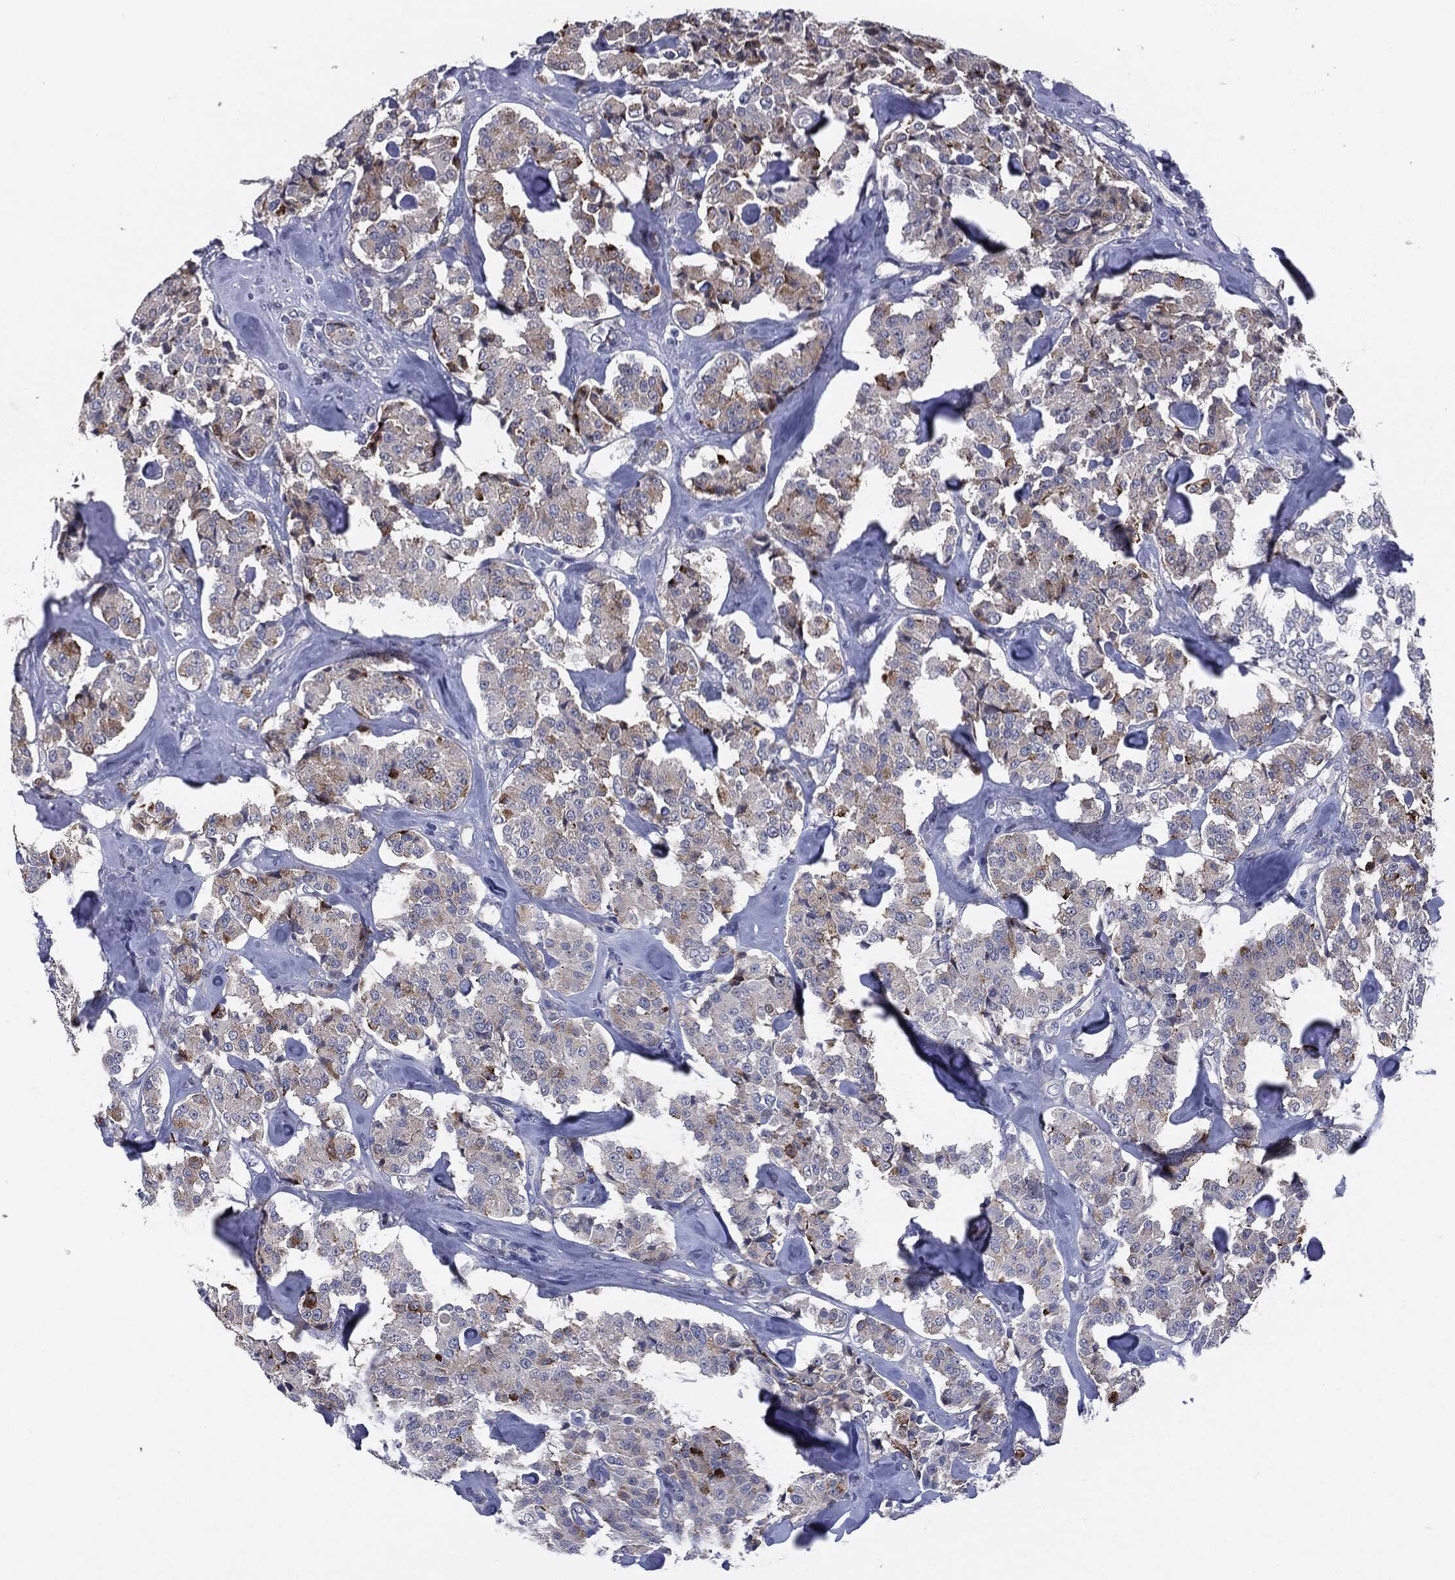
{"staining": {"intensity": "weak", "quantity": "25%-75%", "location": "cytoplasmic/membranous"}, "tissue": "carcinoid", "cell_type": "Tumor cells", "image_type": "cancer", "snomed": [{"axis": "morphology", "description": "Carcinoid, malignant, NOS"}, {"axis": "topography", "description": "Pancreas"}], "caption": "There is low levels of weak cytoplasmic/membranous staining in tumor cells of carcinoid (malignant), as demonstrated by immunohistochemical staining (brown color).", "gene": "KRT5", "patient": {"sex": "male", "age": 41}}